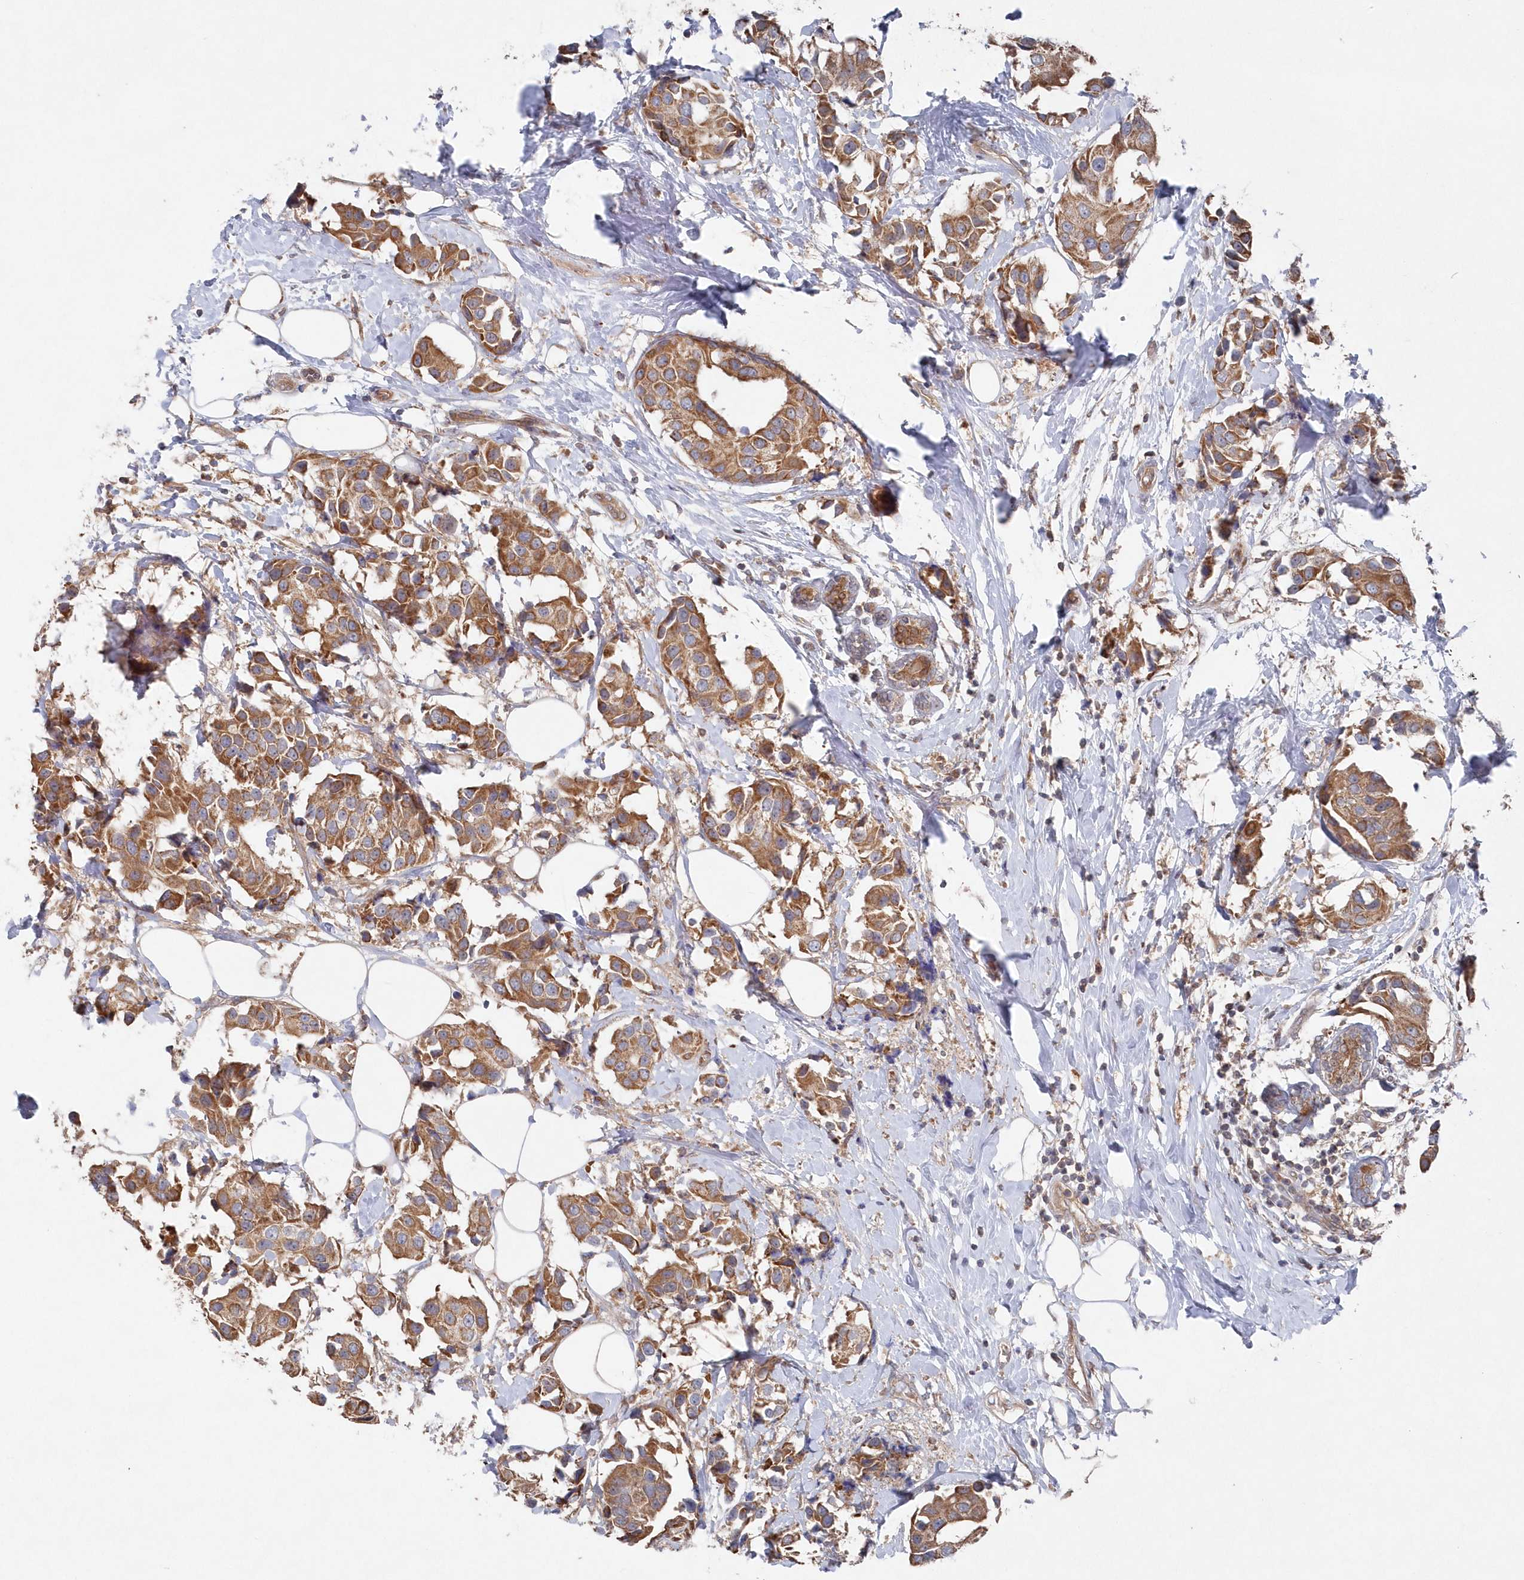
{"staining": {"intensity": "moderate", "quantity": ">75%", "location": "cytoplasmic/membranous"}, "tissue": "breast cancer", "cell_type": "Tumor cells", "image_type": "cancer", "snomed": [{"axis": "morphology", "description": "Normal tissue, NOS"}, {"axis": "morphology", "description": "Duct carcinoma"}, {"axis": "topography", "description": "Breast"}], "caption": "DAB (3,3'-diaminobenzidine) immunohistochemical staining of human breast cancer displays moderate cytoplasmic/membranous protein expression in about >75% of tumor cells.", "gene": "ASNSD1", "patient": {"sex": "female", "age": 39}}